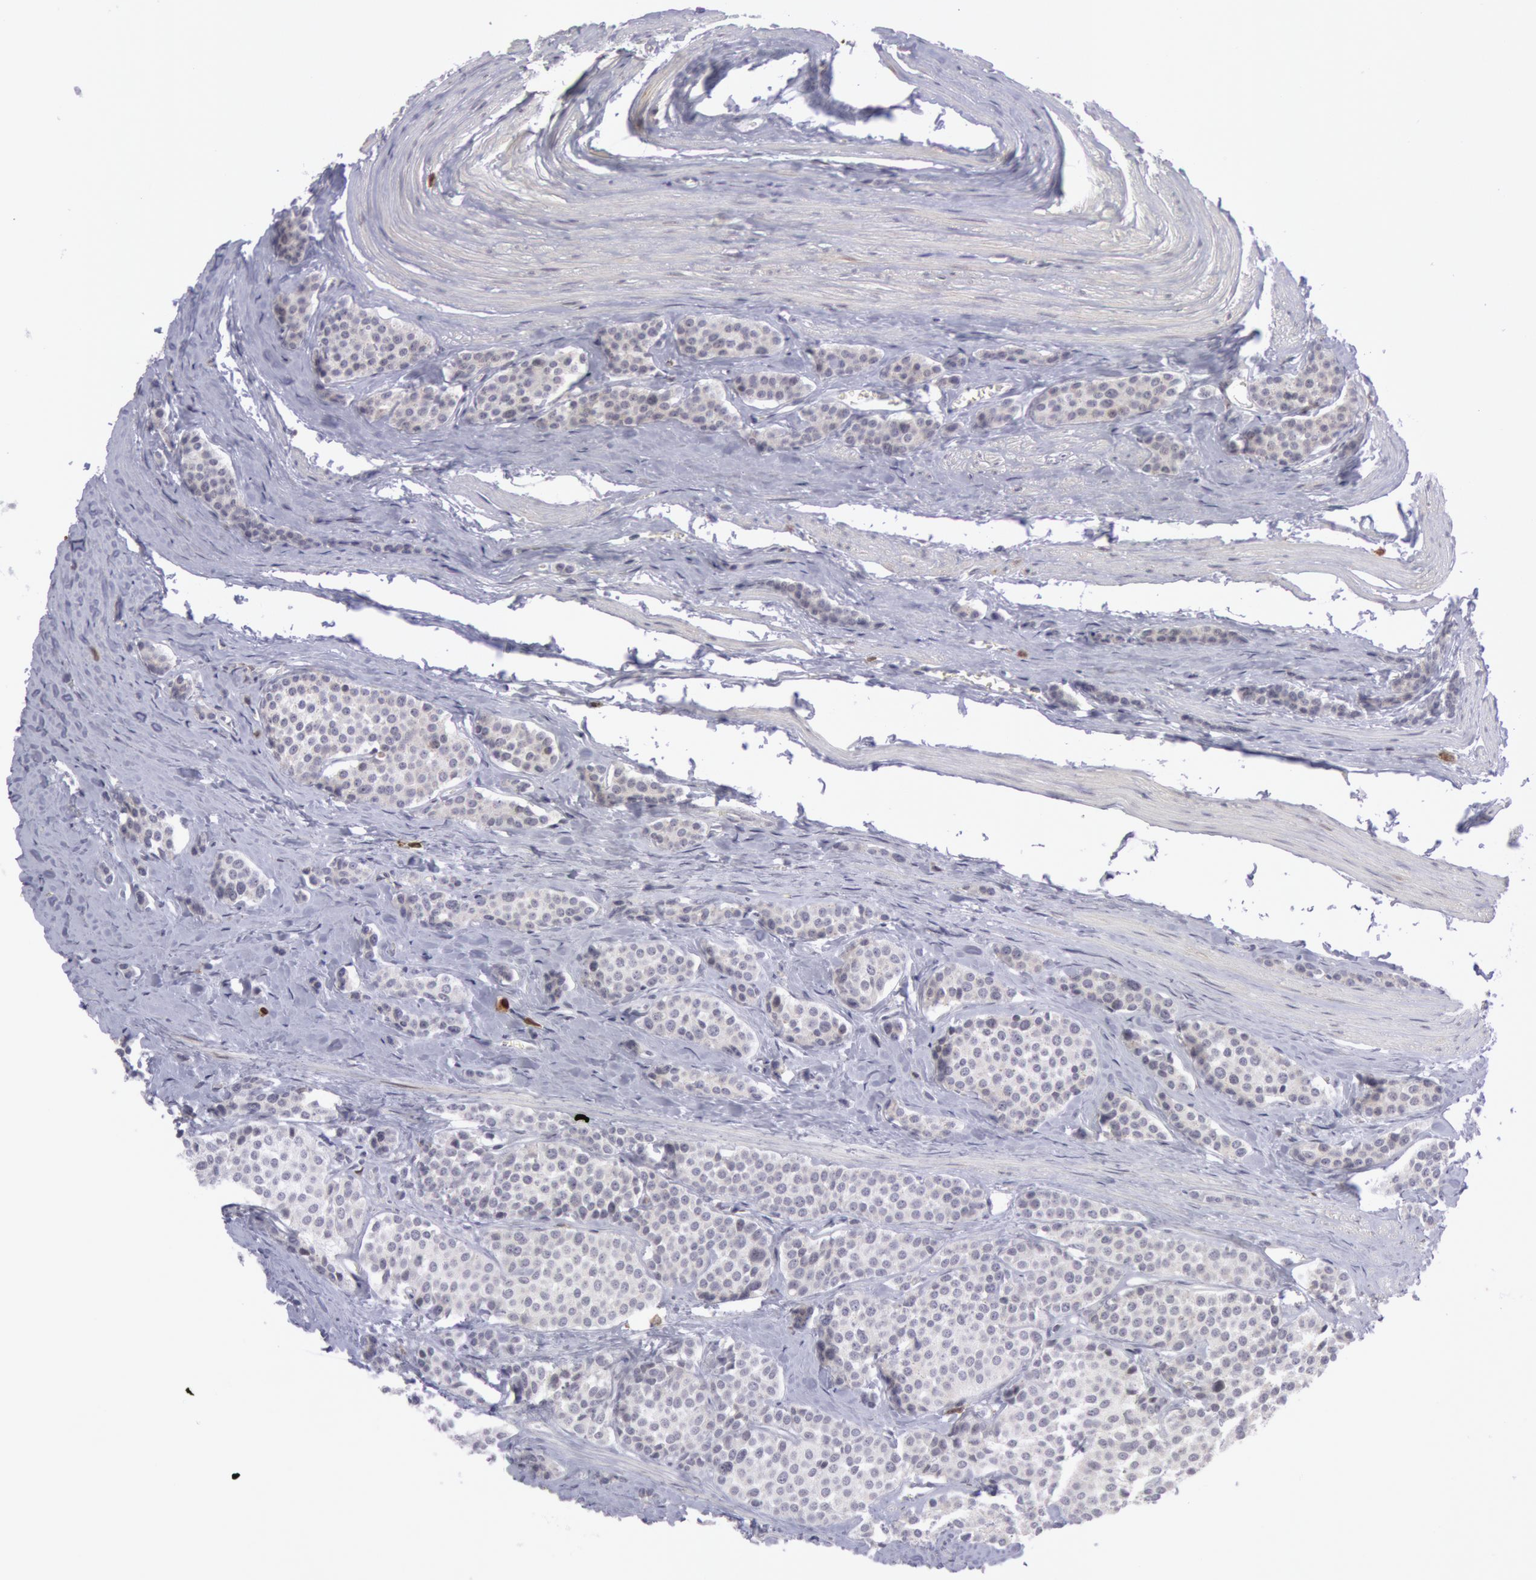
{"staining": {"intensity": "negative", "quantity": "none", "location": "none"}, "tissue": "carcinoid", "cell_type": "Tumor cells", "image_type": "cancer", "snomed": [{"axis": "morphology", "description": "Carcinoid, malignant, NOS"}, {"axis": "topography", "description": "Small intestine"}], "caption": "This is an immunohistochemistry histopathology image of carcinoid (malignant). There is no expression in tumor cells.", "gene": "PTGS2", "patient": {"sex": "male", "age": 60}}